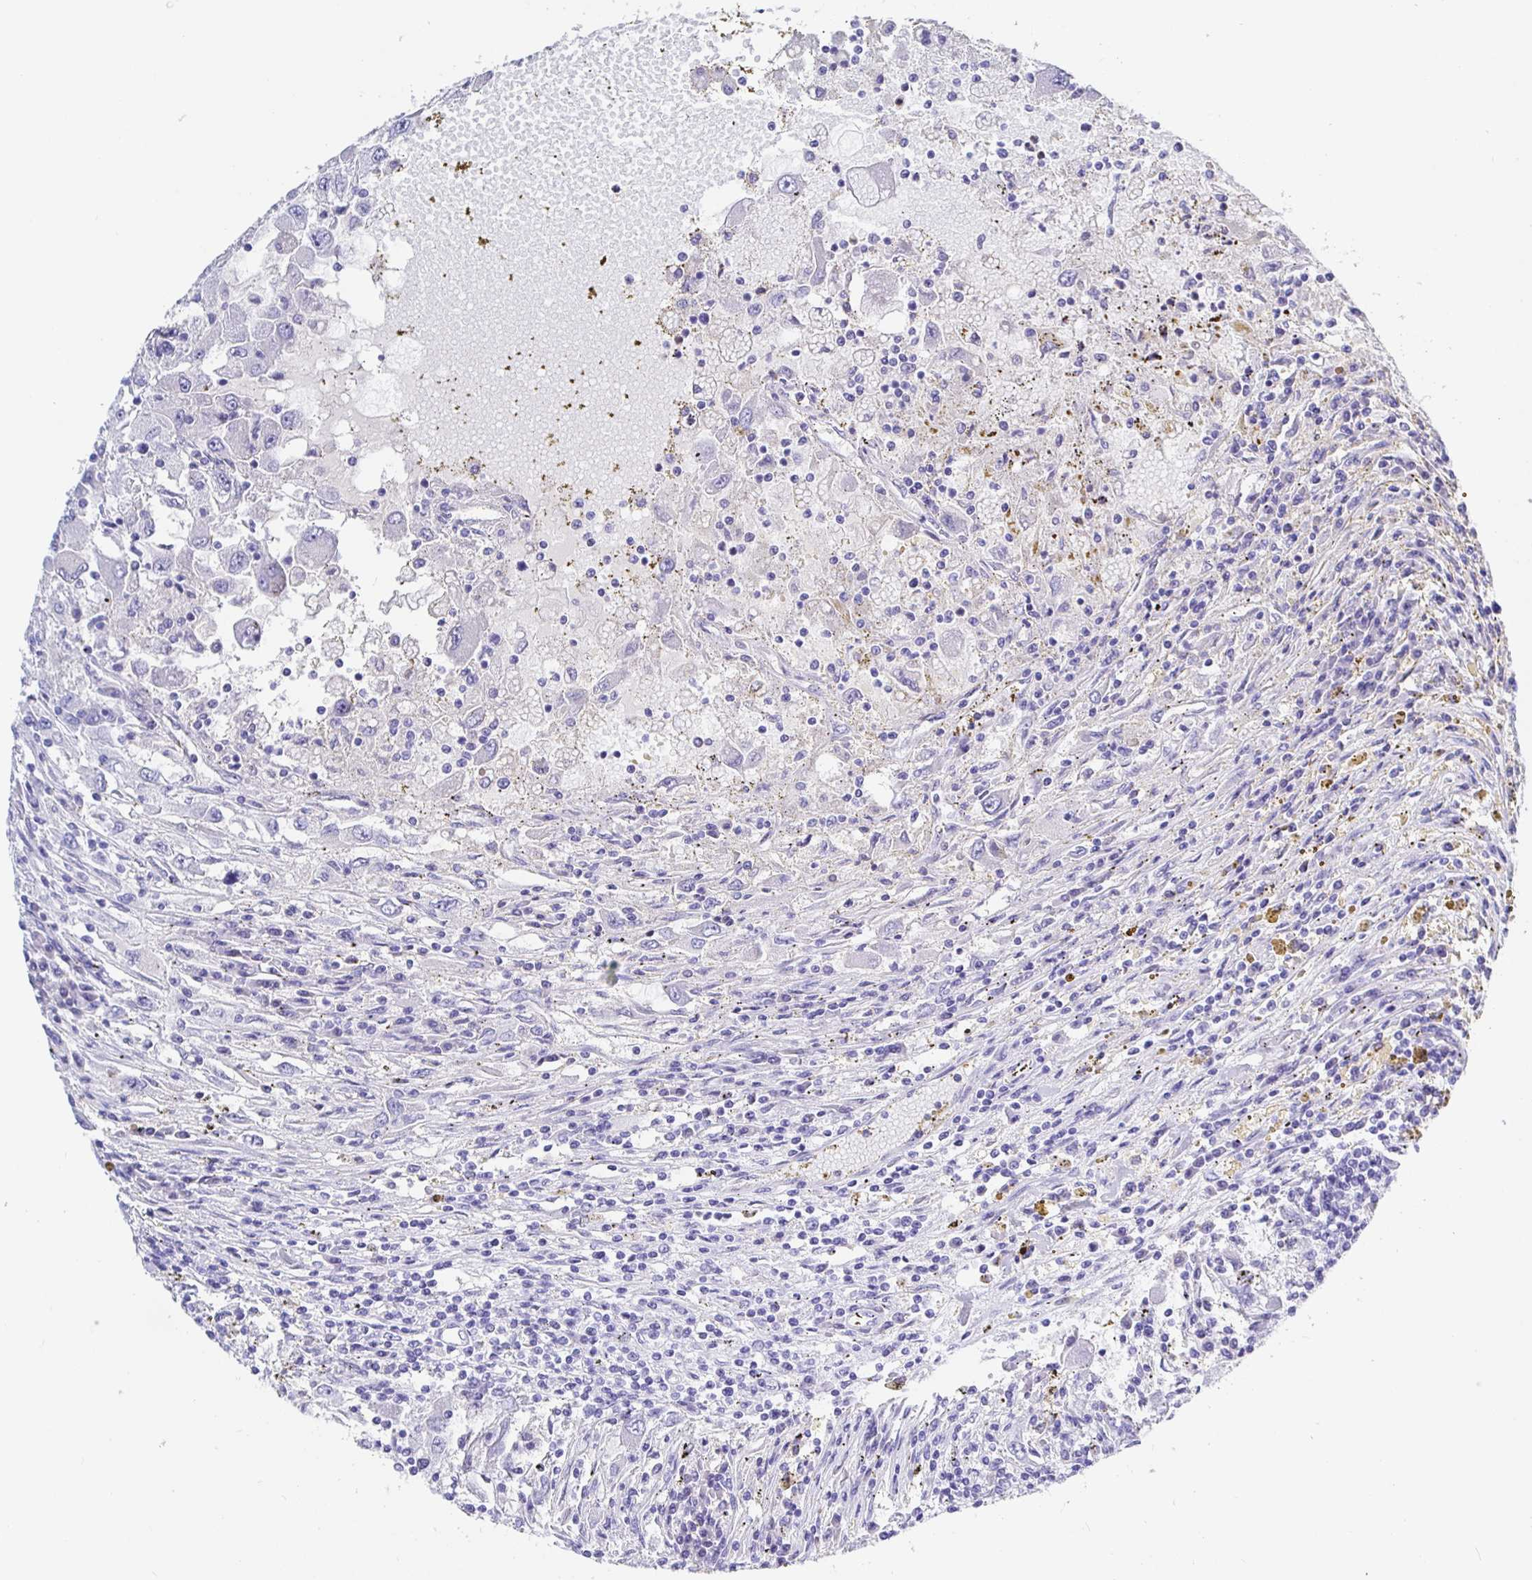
{"staining": {"intensity": "negative", "quantity": "none", "location": "none"}, "tissue": "renal cancer", "cell_type": "Tumor cells", "image_type": "cancer", "snomed": [{"axis": "morphology", "description": "Adenocarcinoma, NOS"}, {"axis": "topography", "description": "Kidney"}], "caption": "IHC histopathology image of neoplastic tissue: human renal cancer stained with DAB displays no significant protein expression in tumor cells.", "gene": "MAOA", "patient": {"sex": "female", "age": 67}}